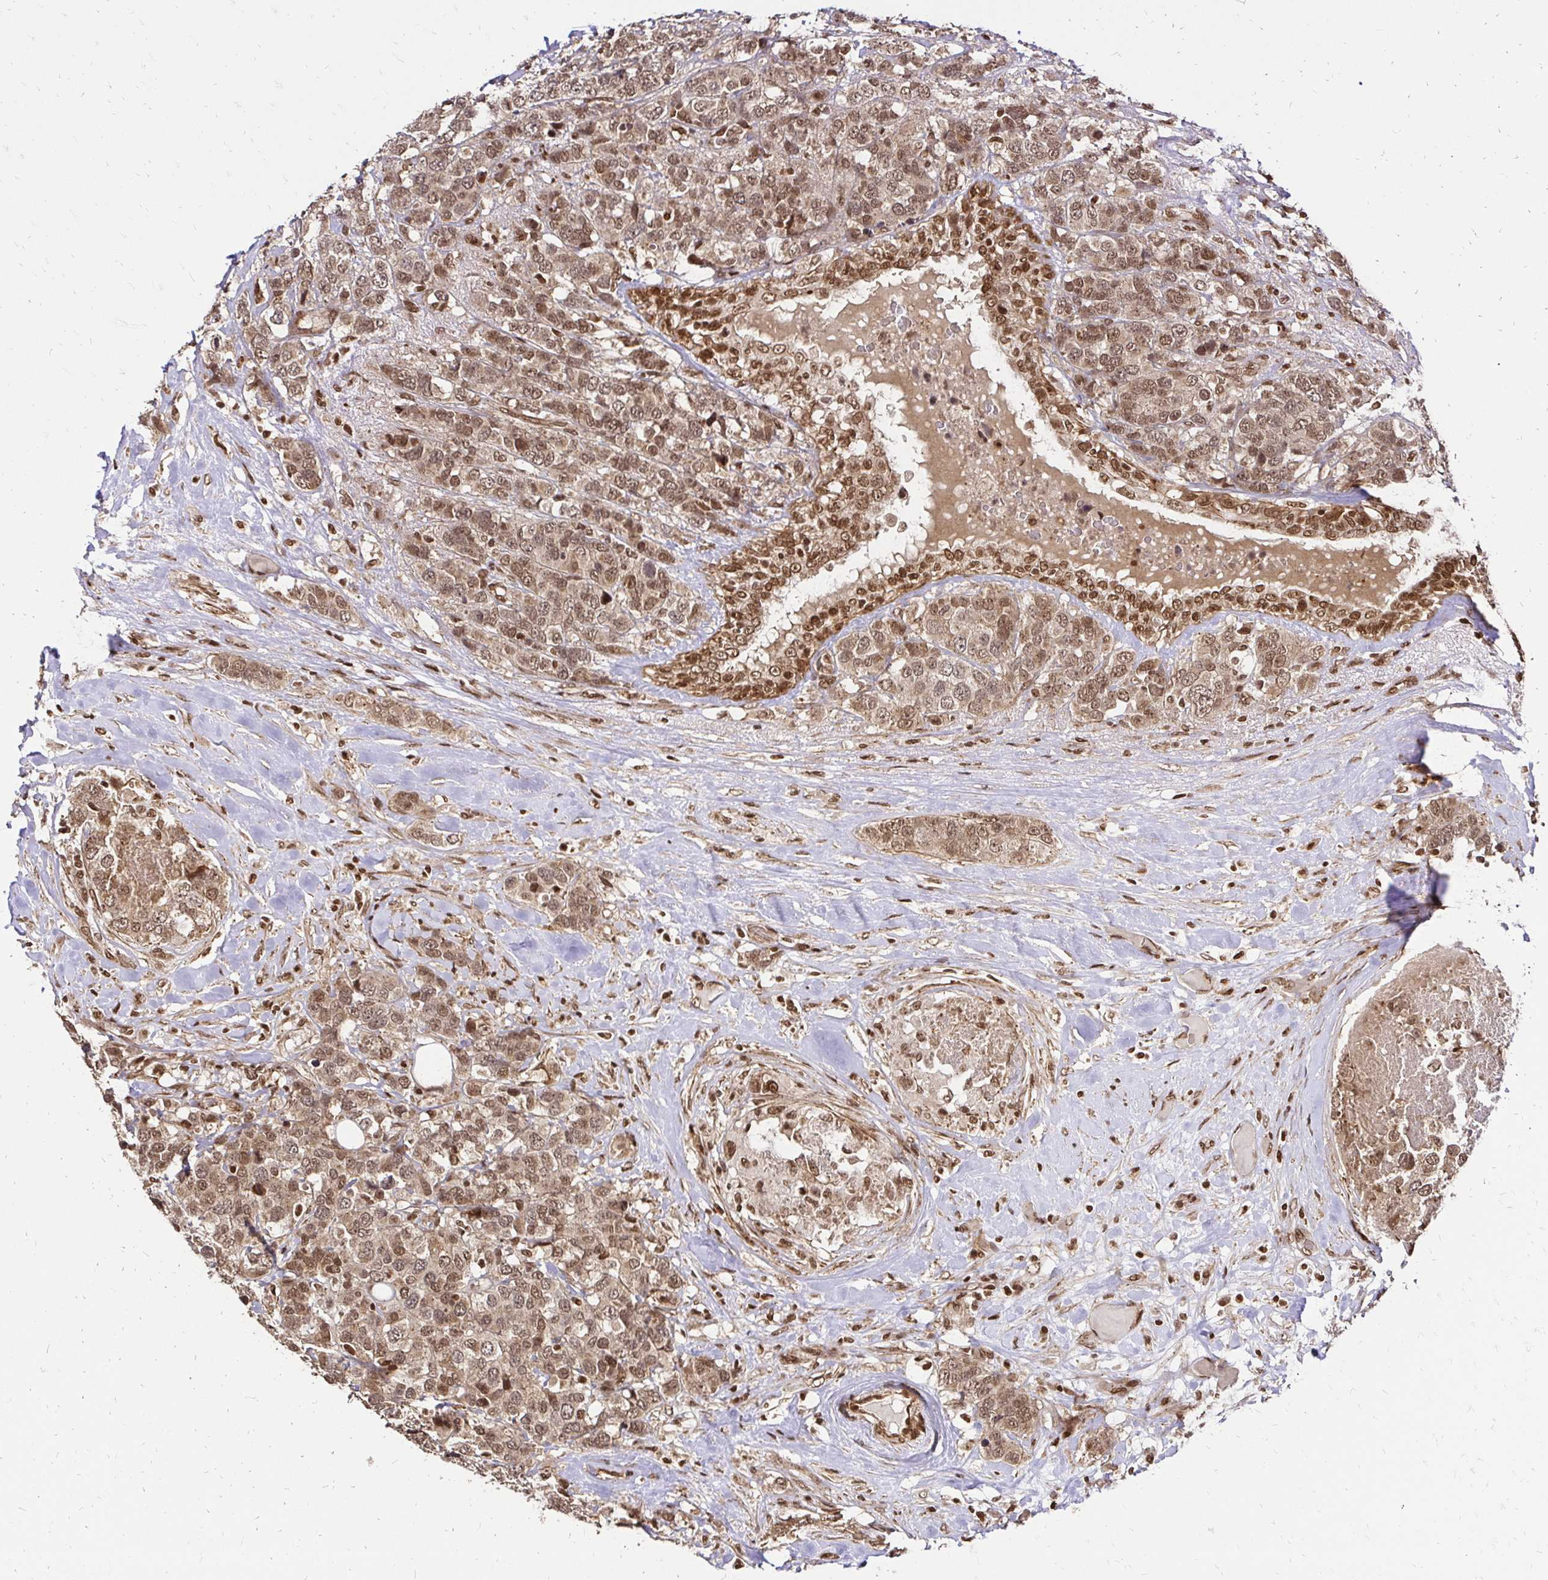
{"staining": {"intensity": "moderate", "quantity": ">75%", "location": "cytoplasmic/membranous,nuclear"}, "tissue": "breast cancer", "cell_type": "Tumor cells", "image_type": "cancer", "snomed": [{"axis": "morphology", "description": "Lobular carcinoma"}, {"axis": "topography", "description": "Breast"}], "caption": "Protein analysis of breast cancer (lobular carcinoma) tissue reveals moderate cytoplasmic/membranous and nuclear expression in about >75% of tumor cells.", "gene": "GLYR1", "patient": {"sex": "female", "age": 59}}